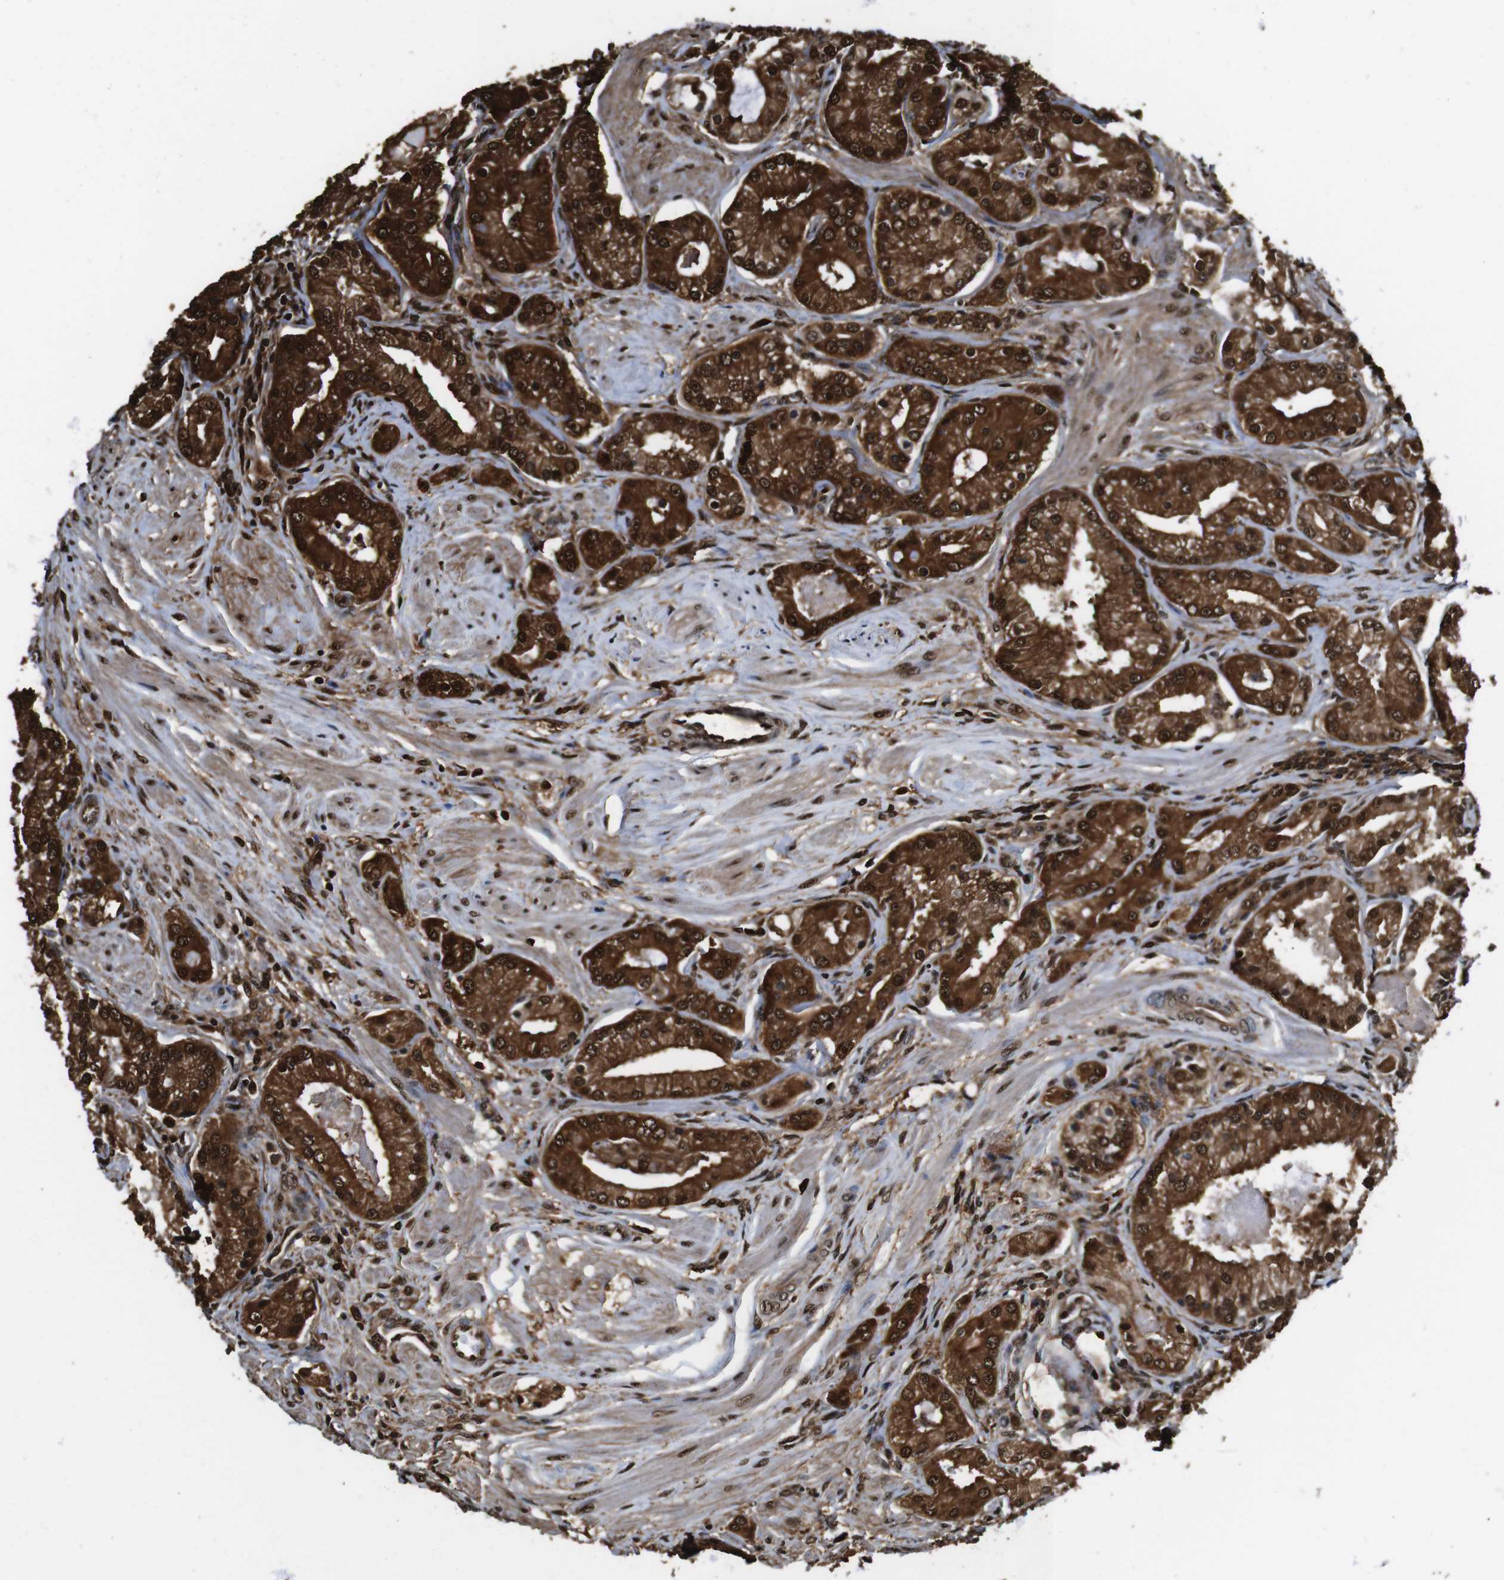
{"staining": {"intensity": "strong", "quantity": ">75%", "location": "cytoplasmic/membranous,nuclear"}, "tissue": "prostate cancer", "cell_type": "Tumor cells", "image_type": "cancer", "snomed": [{"axis": "morphology", "description": "Adenocarcinoma, High grade"}, {"axis": "topography", "description": "Prostate"}], "caption": "DAB (3,3'-diaminobenzidine) immunohistochemical staining of human prostate cancer exhibits strong cytoplasmic/membranous and nuclear protein staining in approximately >75% of tumor cells.", "gene": "VCP", "patient": {"sex": "male", "age": 66}}